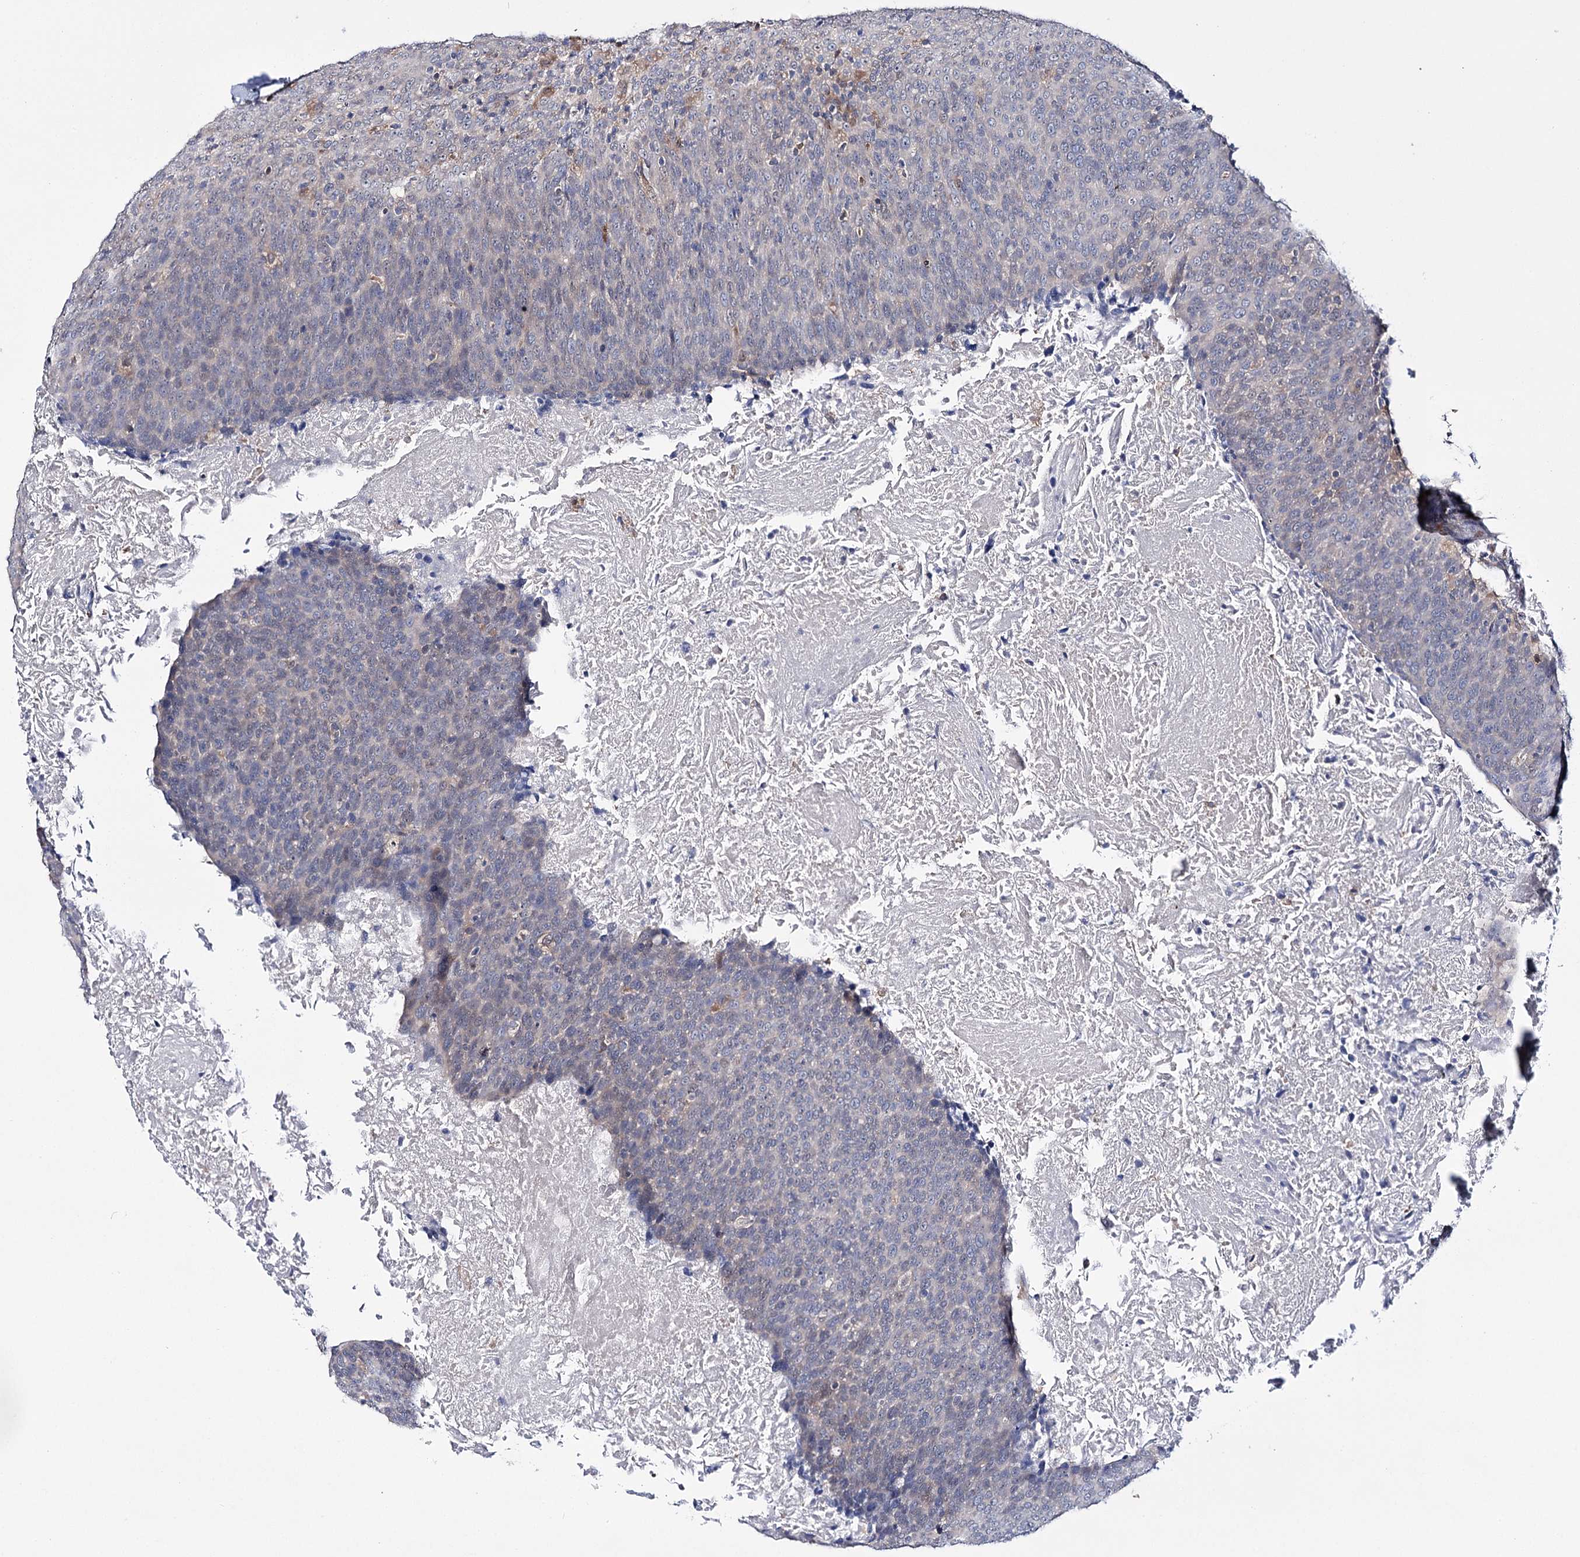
{"staining": {"intensity": "negative", "quantity": "none", "location": "none"}, "tissue": "head and neck cancer", "cell_type": "Tumor cells", "image_type": "cancer", "snomed": [{"axis": "morphology", "description": "Squamous cell carcinoma, NOS"}, {"axis": "morphology", "description": "Squamous cell carcinoma, metastatic, NOS"}, {"axis": "topography", "description": "Lymph node"}, {"axis": "topography", "description": "Head-Neck"}], "caption": "Tumor cells are negative for brown protein staining in head and neck cancer (metastatic squamous cell carcinoma).", "gene": "PTER", "patient": {"sex": "male", "age": 62}}